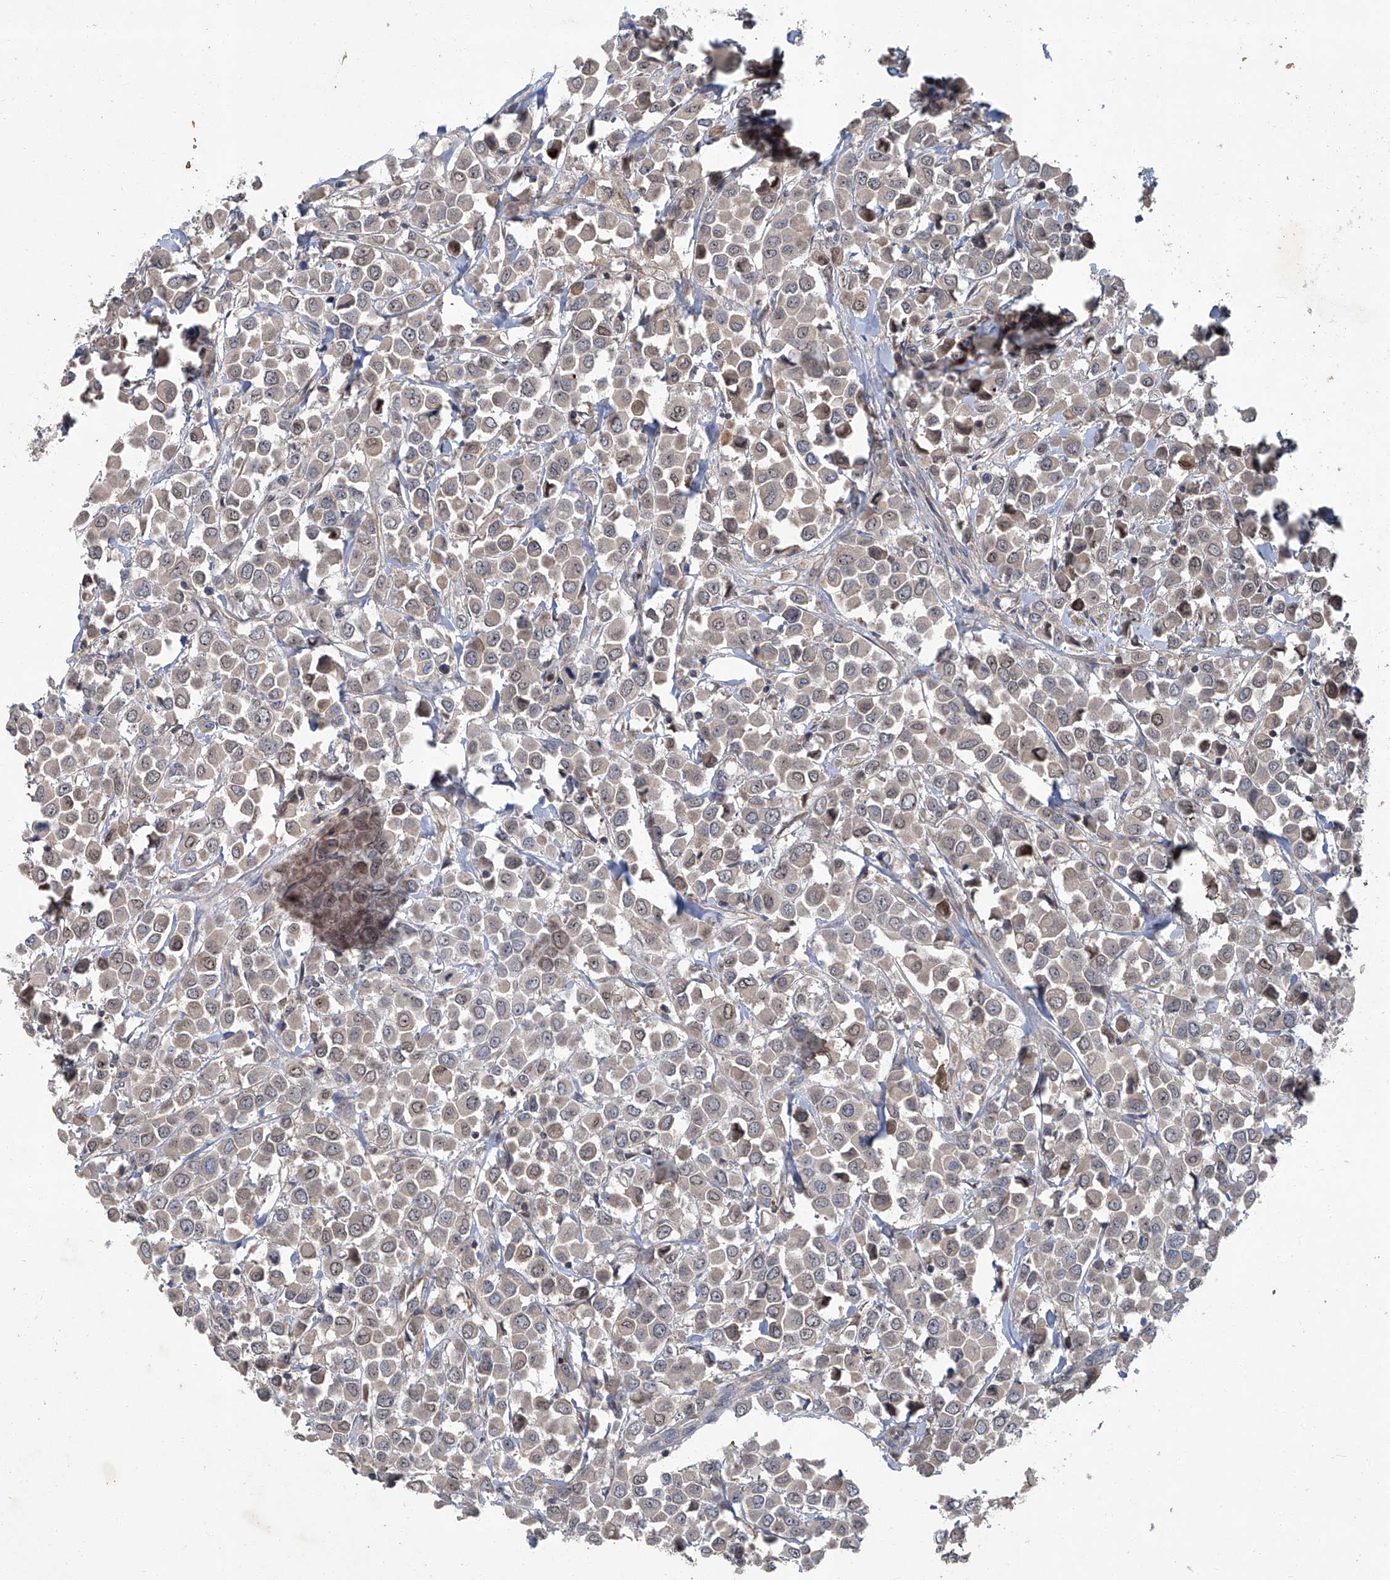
{"staining": {"intensity": "weak", "quantity": "25%-75%", "location": "cytoplasmic/membranous,nuclear"}, "tissue": "breast cancer", "cell_type": "Tumor cells", "image_type": "cancer", "snomed": [{"axis": "morphology", "description": "Duct carcinoma"}, {"axis": "topography", "description": "Breast"}], "caption": "Immunohistochemistry (IHC) (DAB) staining of invasive ductal carcinoma (breast) displays weak cytoplasmic/membranous and nuclear protein expression in approximately 25%-75% of tumor cells. (brown staining indicates protein expression, while blue staining denotes nuclei).", "gene": "ANKRD34A", "patient": {"sex": "female", "age": 61}}